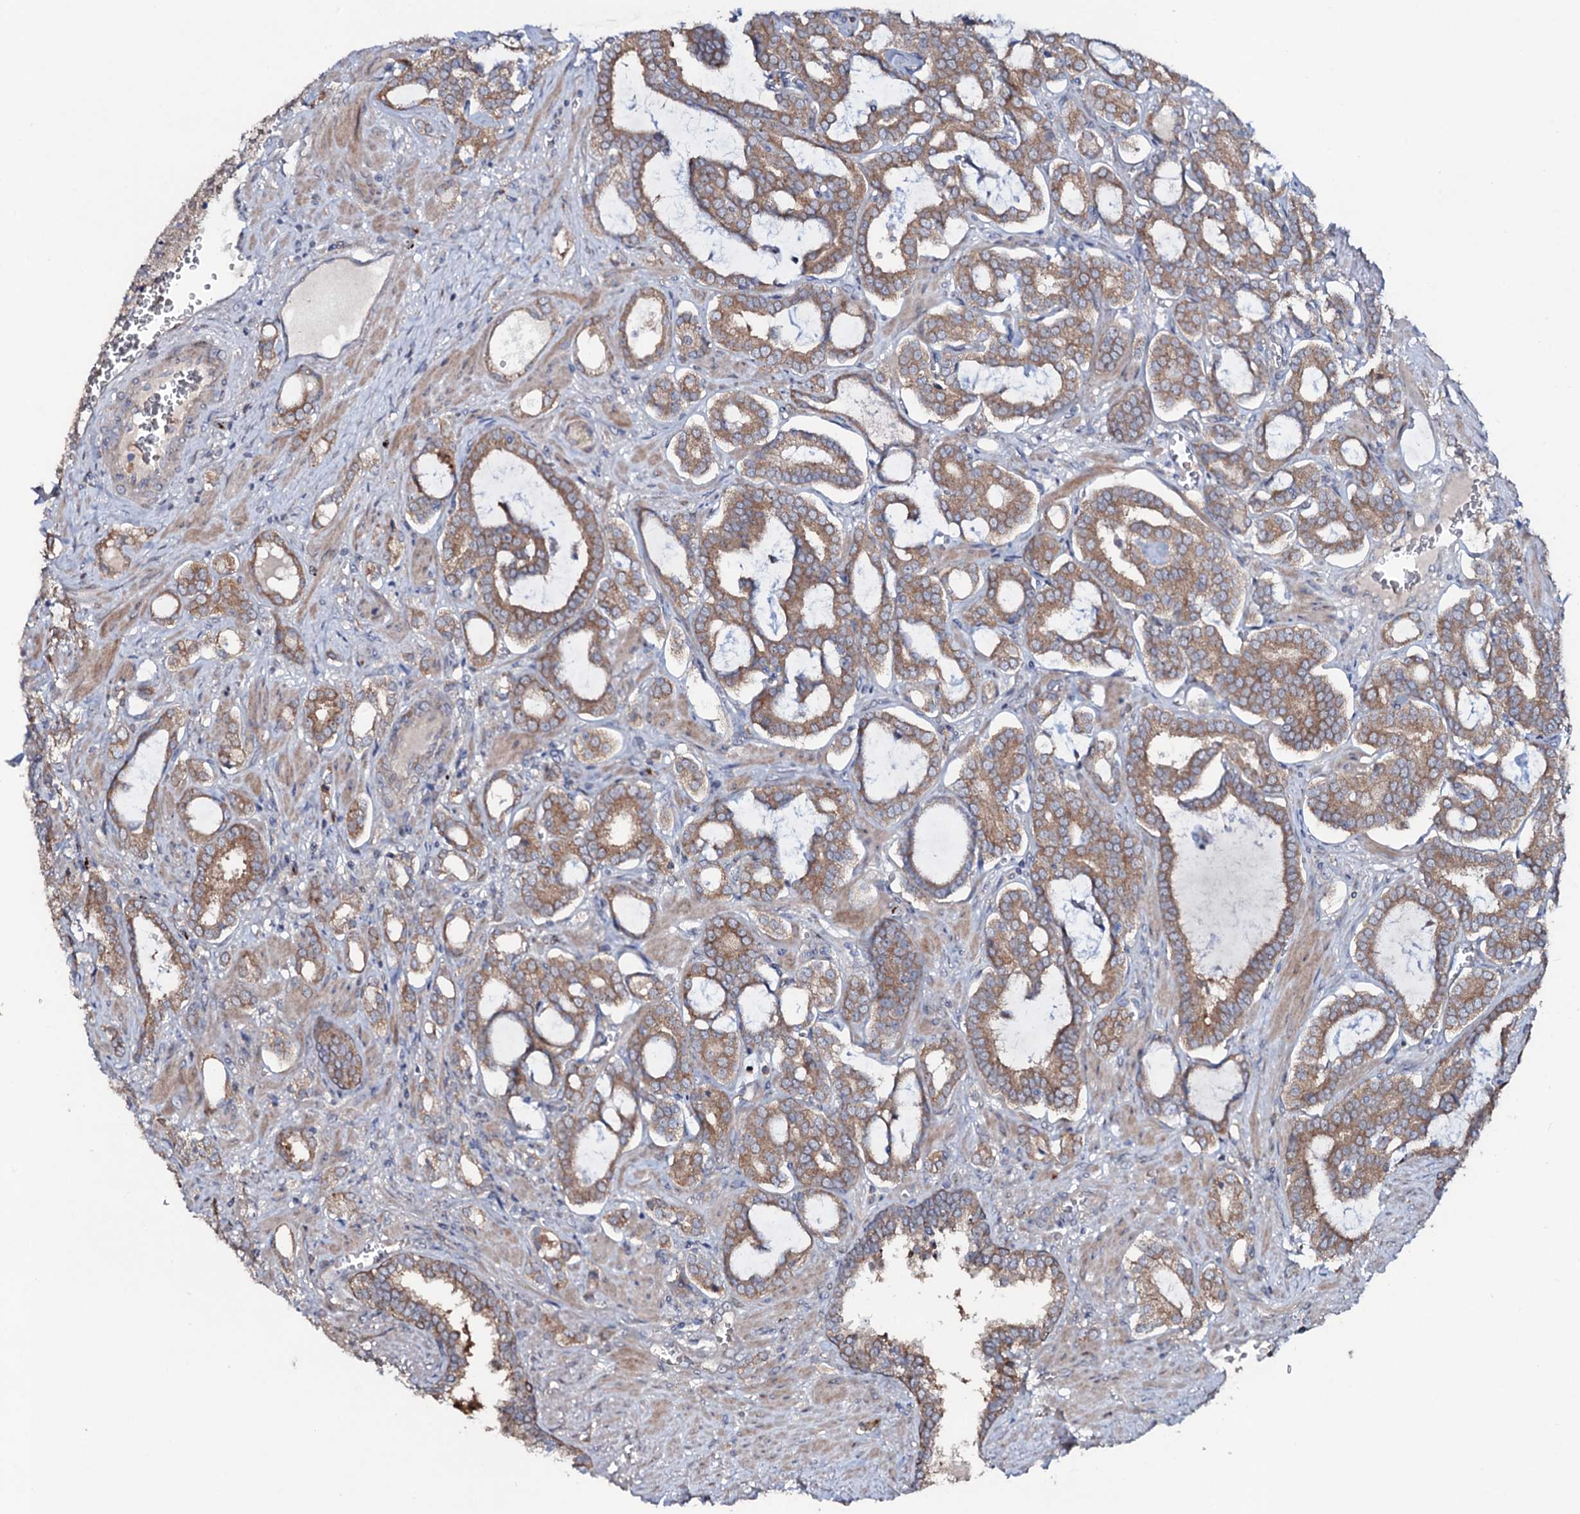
{"staining": {"intensity": "moderate", "quantity": ">75%", "location": "cytoplasmic/membranous"}, "tissue": "prostate cancer", "cell_type": "Tumor cells", "image_type": "cancer", "snomed": [{"axis": "morphology", "description": "Adenocarcinoma, High grade"}, {"axis": "topography", "description": "Prostate and seminal vesicle, NOS"}], "caption": "Protein analysis of adenocarcinoma (high-grade) (prostate) tissue demonstrates moderate cytoplasmic/membranous positivity in about >75% of tumor cells.", "gene": "COG6", "patient": {"sex": "male", "age": 67}}